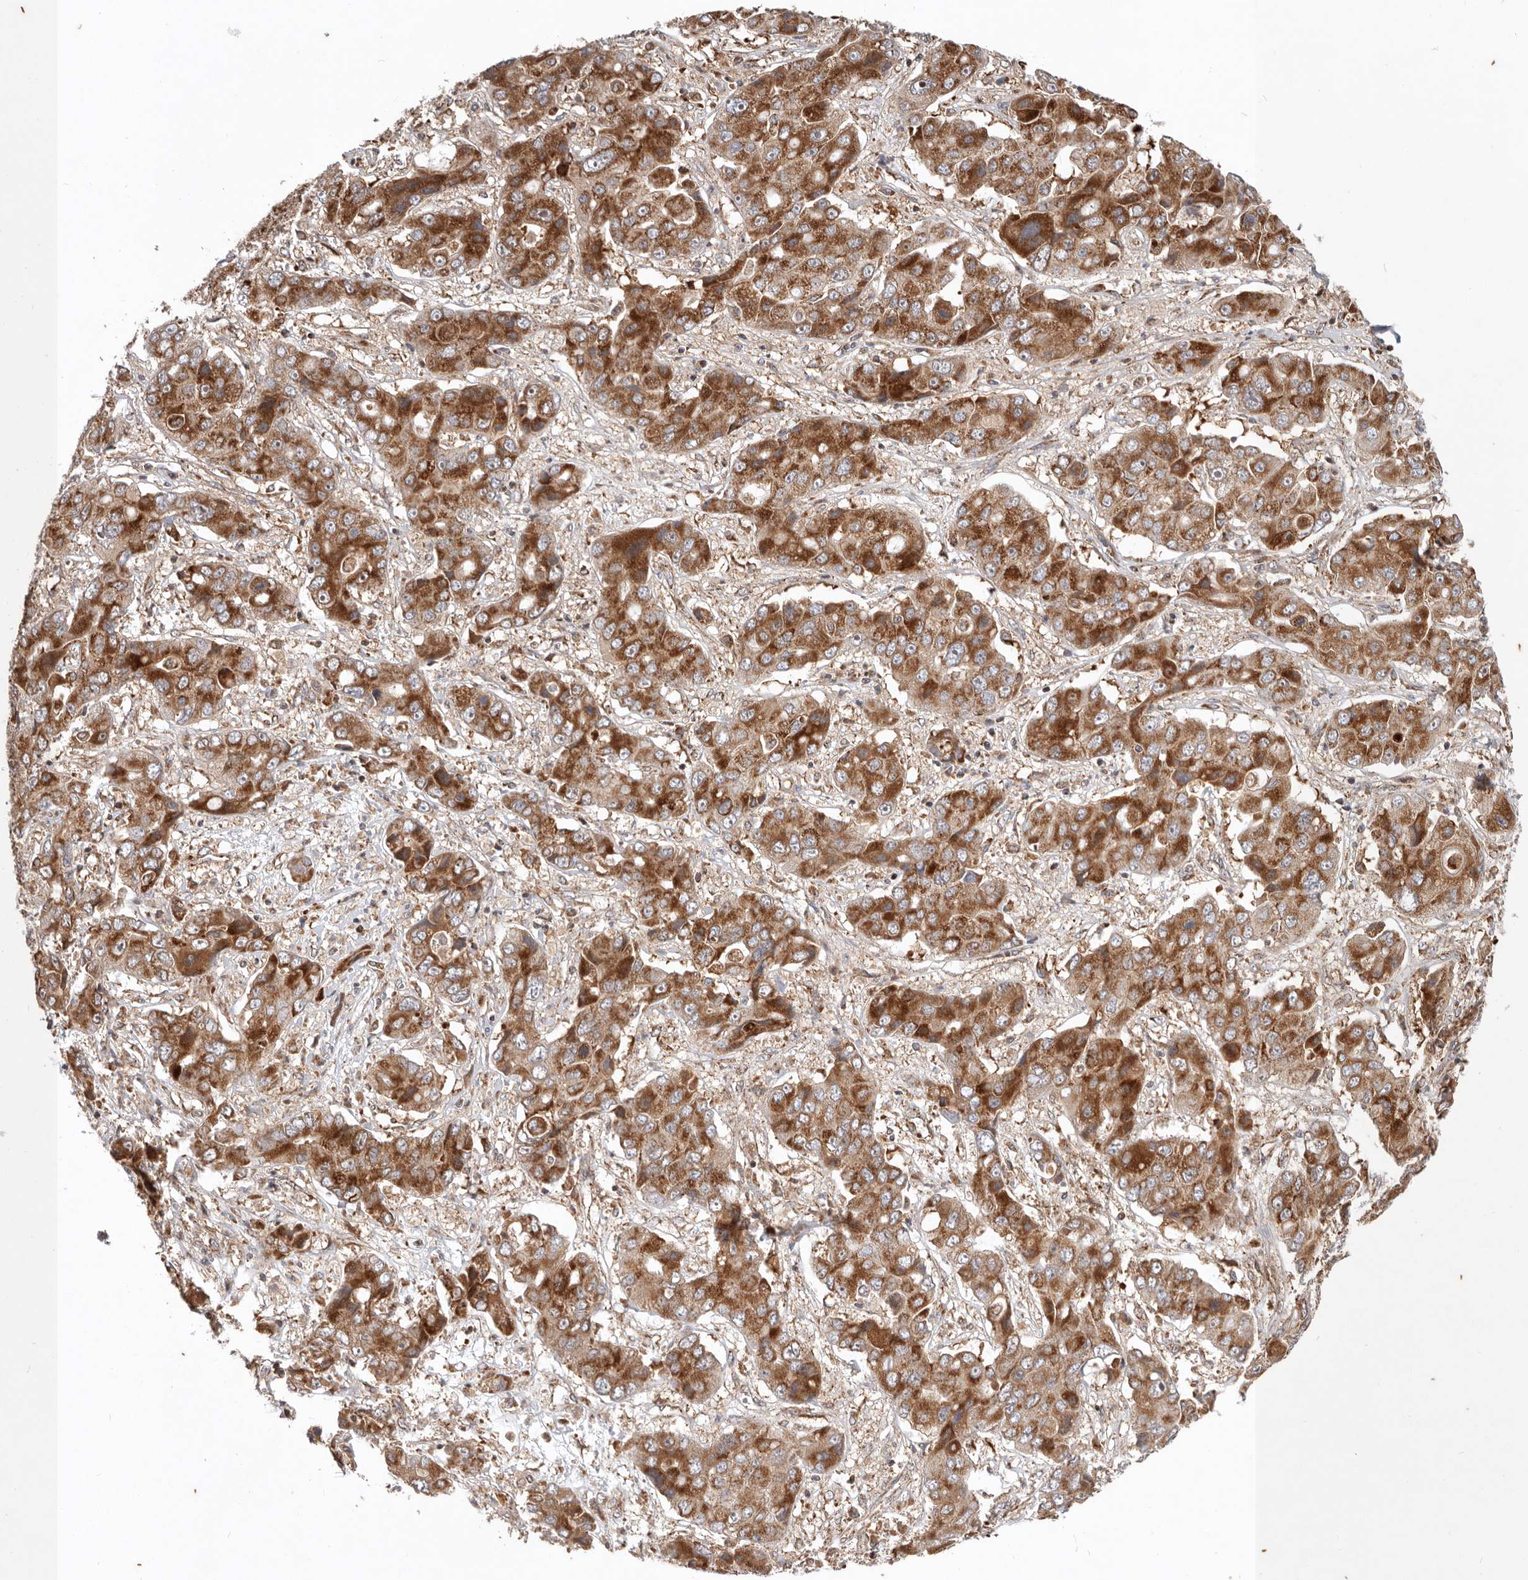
{"staining": {"intensity": "strong", "quantity": ">75%", "location": "cytoplasmic/membranous"}, "tissue": "liver cancer", "cell_type": "Tumor cells", "image_type": "cancer", "snomed": [{"axis": "morphology", "description": "Cholangiocarcinoma"}, {"axis": "topography", "description": "Liver"}], "caption": "A brown stain labels strong cytoplasmic/membranous expression of a protein in human liver cancer tumor cells.", "gene": "MRPS10", "patient": {"sex": "male", "age": 67}}